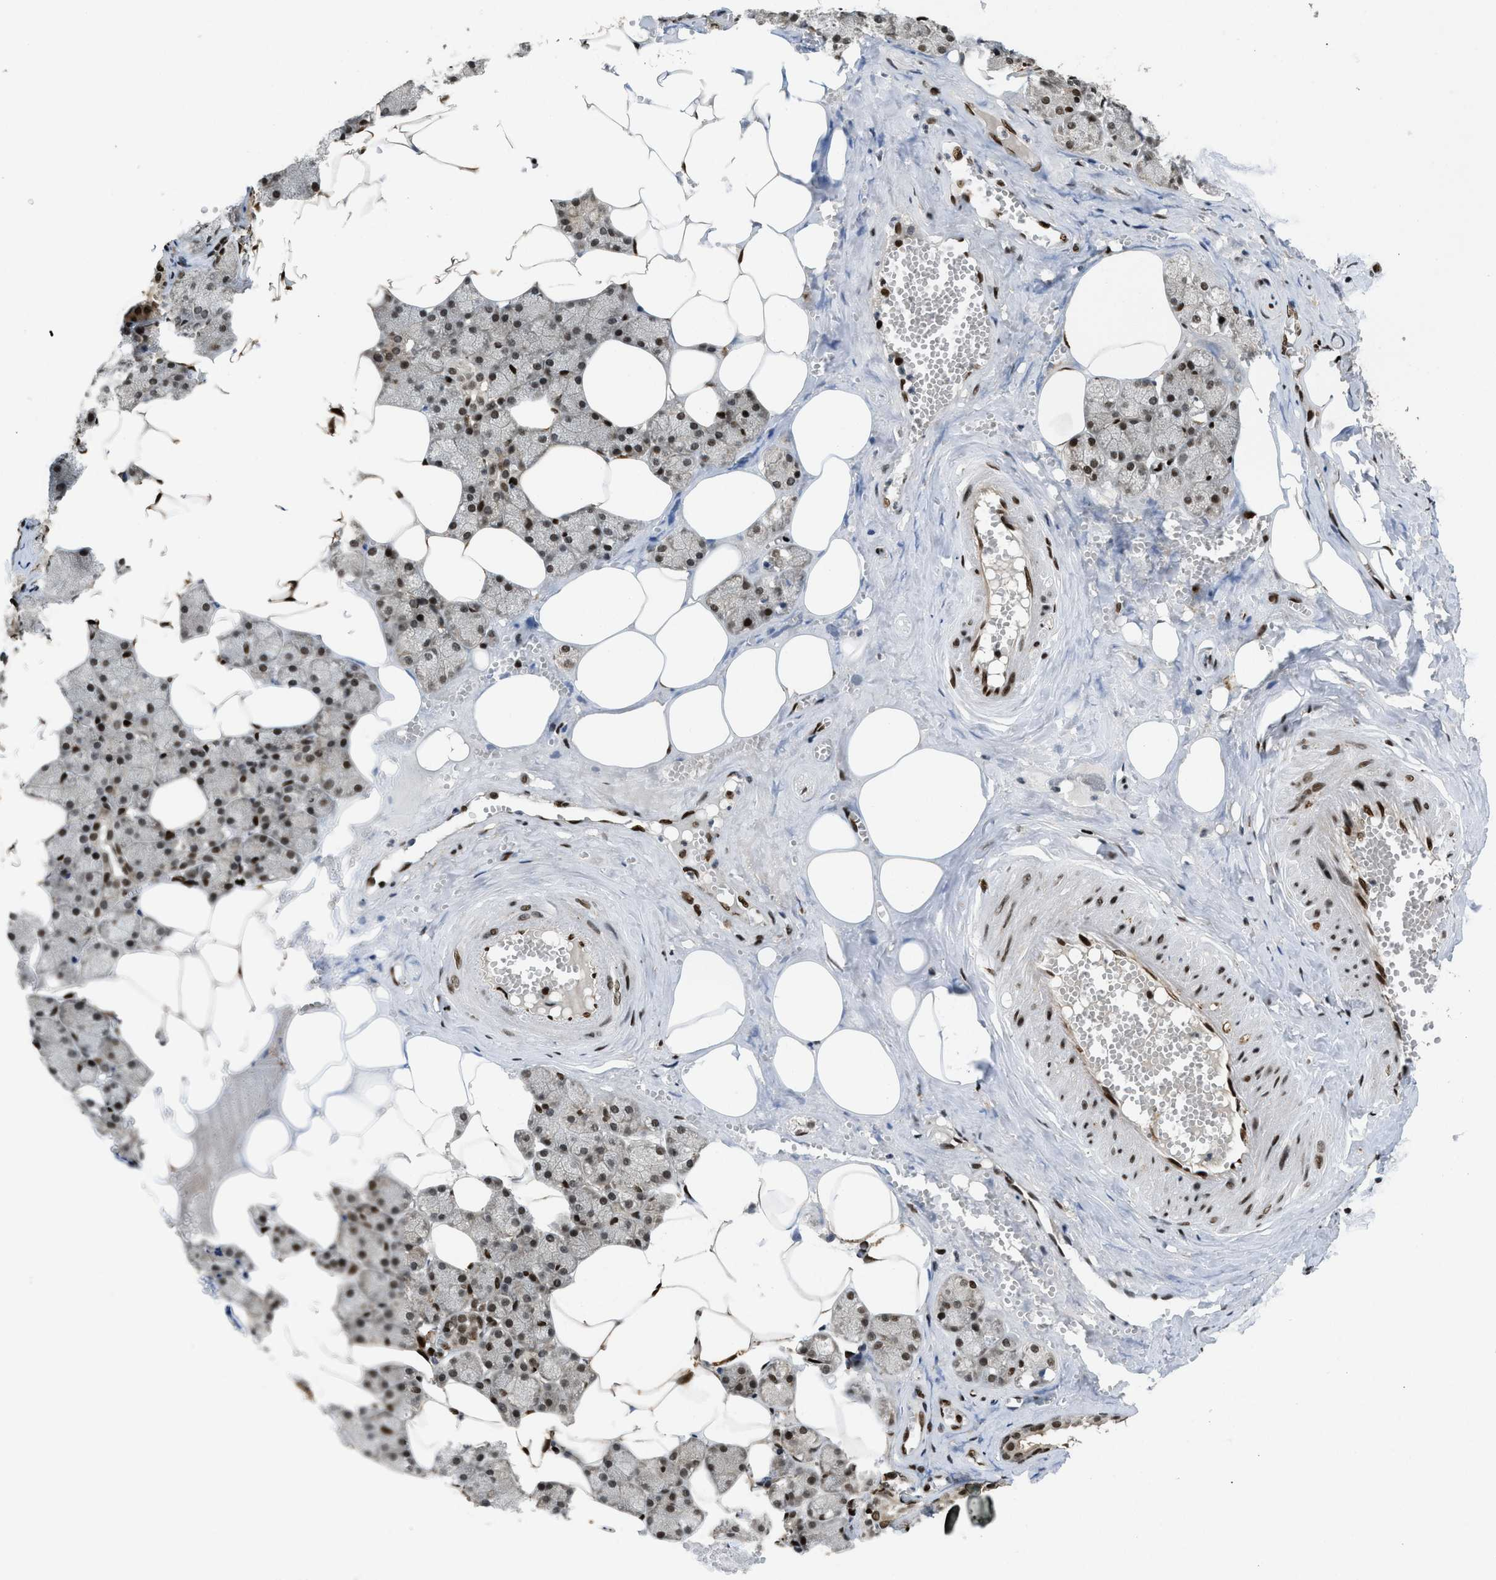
{"staining": {"intensity": "strong", "quantity": "25%-75%", "location": "nuclear"}, "tissue": "salivary gland", "cell_type": "Glandular cells", "image_type": "normal", "snomed": [{"axis": "morphology", "description": "Normal tissue, NOS"}, {"axis": "topography", "description": "Salivary gland"}], "caption": "Salivary gland stained for a protein shows strong nuclear positivity in glandular cells. The protein is stained brown, and the nuclei are stained in blue (DAB (3,3'-diaminobenzidine) IHC with brightfield microscopy, high magnification).", "gene": "RFX5", "patient": {"sex": "male", "age": 62}}